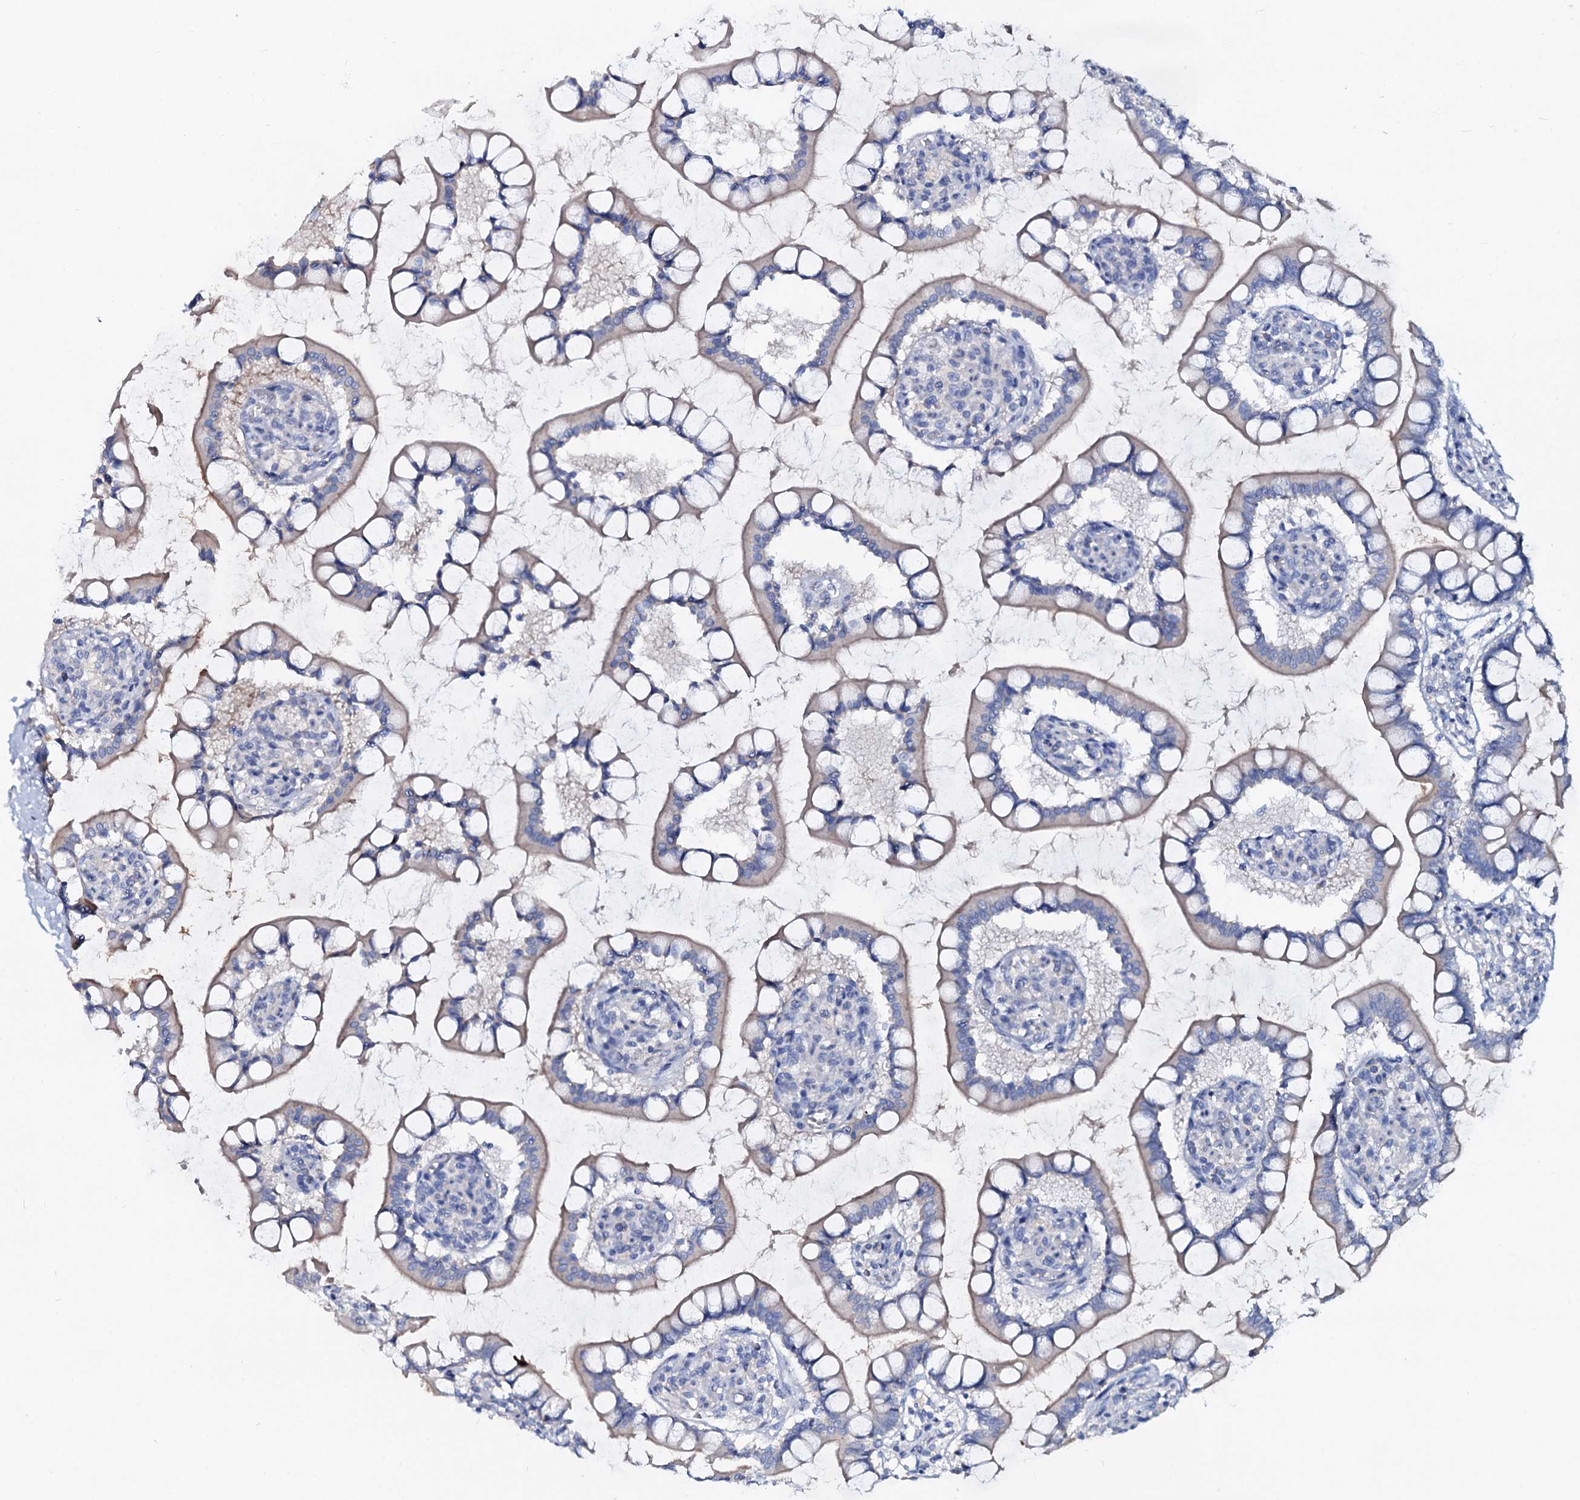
{"staining": {"intensity": "moderate", "quantity": "25%-75%", "location": "cytoplasmic/membranous"}, "tissue": "small intestine", "cell_type": "Glandular cells", "image_type": "normal", "snomed": [{"axis": "morphology", "description": "Normal tissue, NOS"}, {"axis": "topography", "description": "Small intestine"}], "caption": "IHC of benign human small intestine reveals medium levels of moderate cytoplasmic/membranous positivity in approximately 25%-75% of glandular cells.", "gene": "DYDC2", "patient": {"sex": "male", "age": 52}}